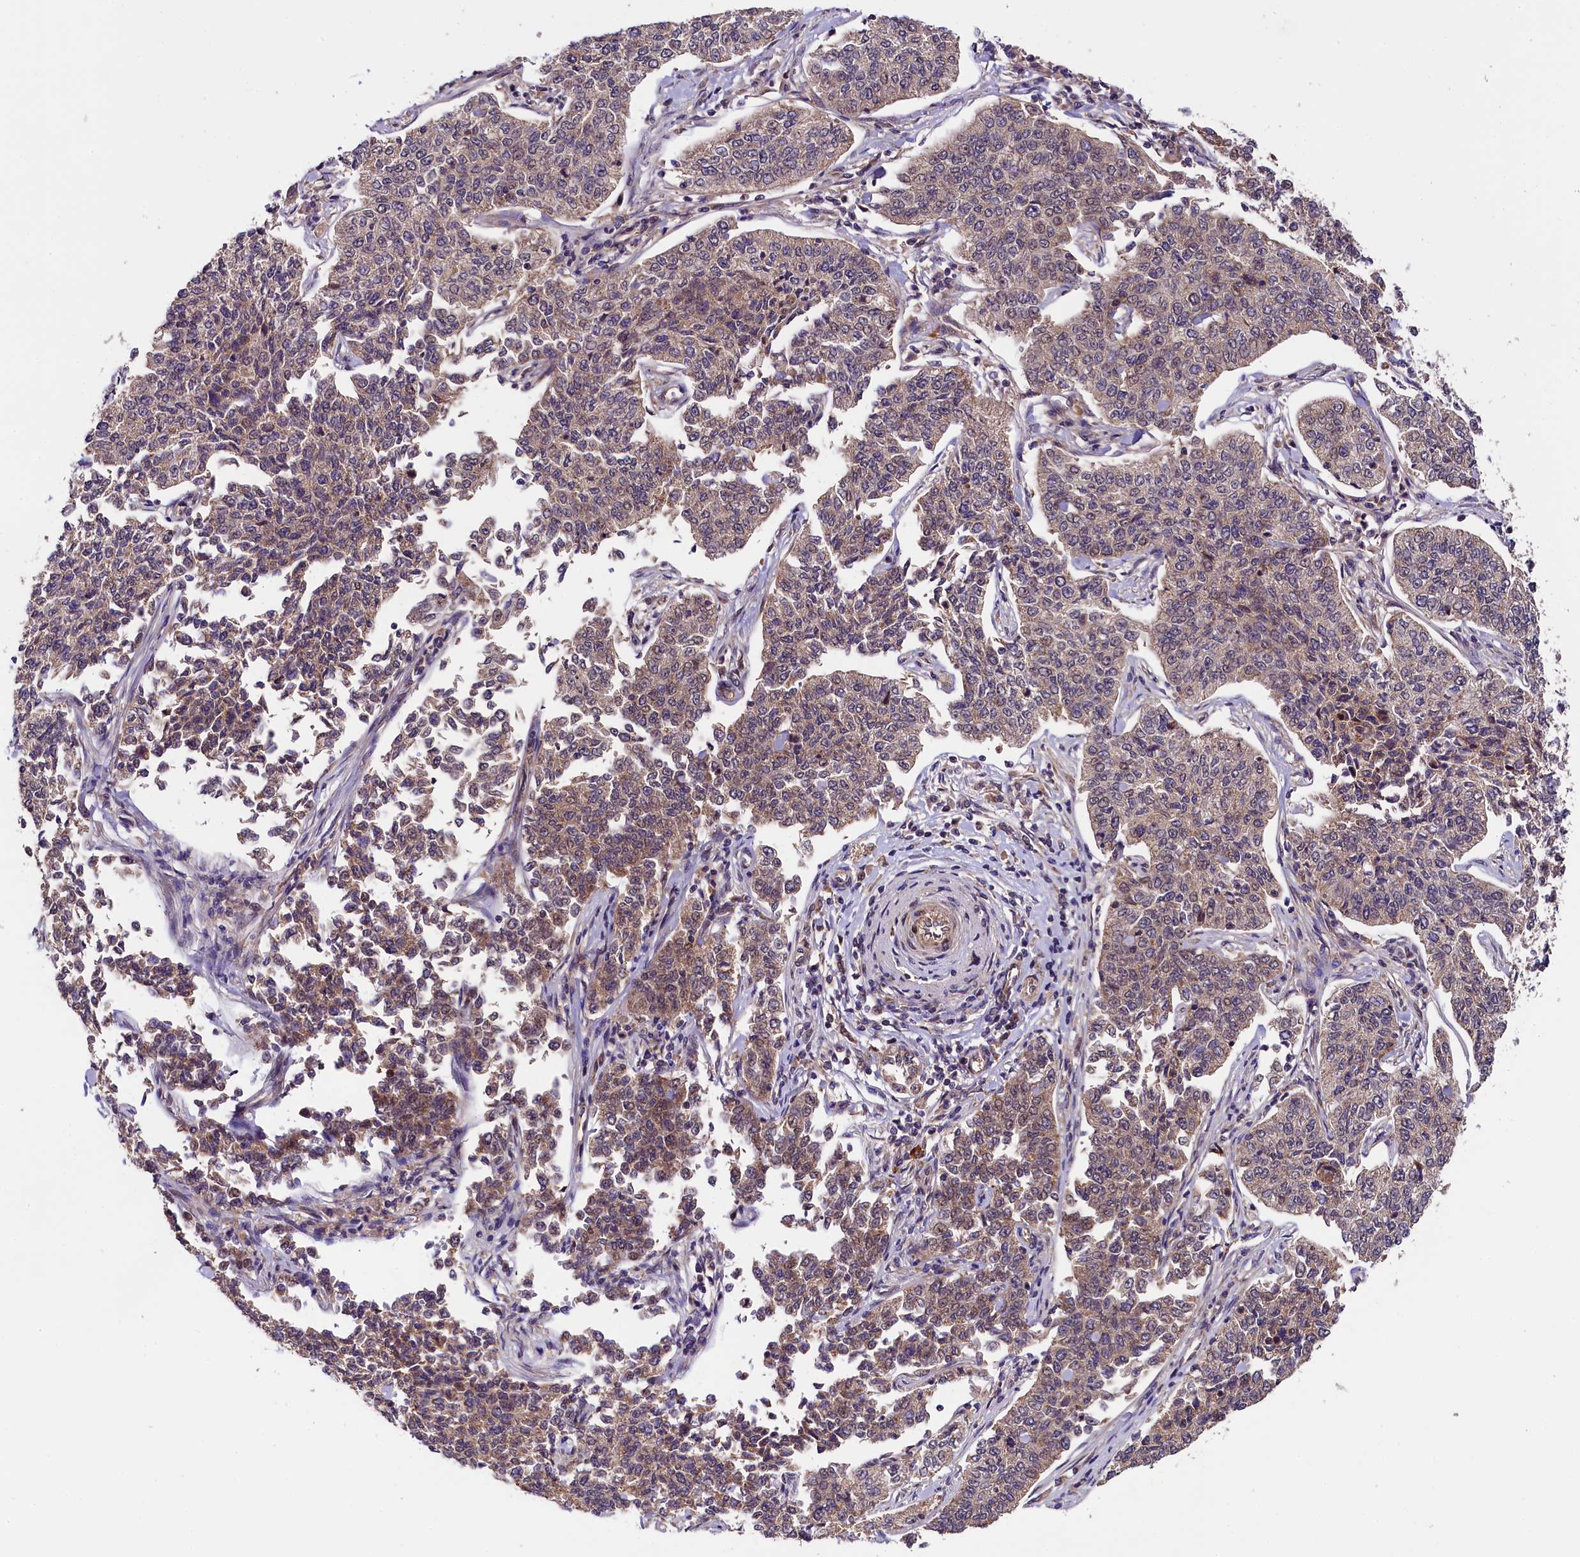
{"staining": {"intensity": "moderate", "quantity": "25%-75%", "location": "cytoplasmic/membranous"}, "tissue": "cervical cancer", "cell_type": "Tumor cells", "image_type": "cancer", "snomed": [{"axis": "morphology", "description": "Squamous cell carcinoma, NOS"}, {"axis": "topography", "description": "Cervix"}], "caption": "Moderate cytoplasmic/membranous protein positivity is identified in about 25%-75% of tumor cells in cervical cancer (squamous cell carcinoma). Nuclei are stained in blue.", "gene": "DOHH", "patient": {"sex": "female", "age": 35}}